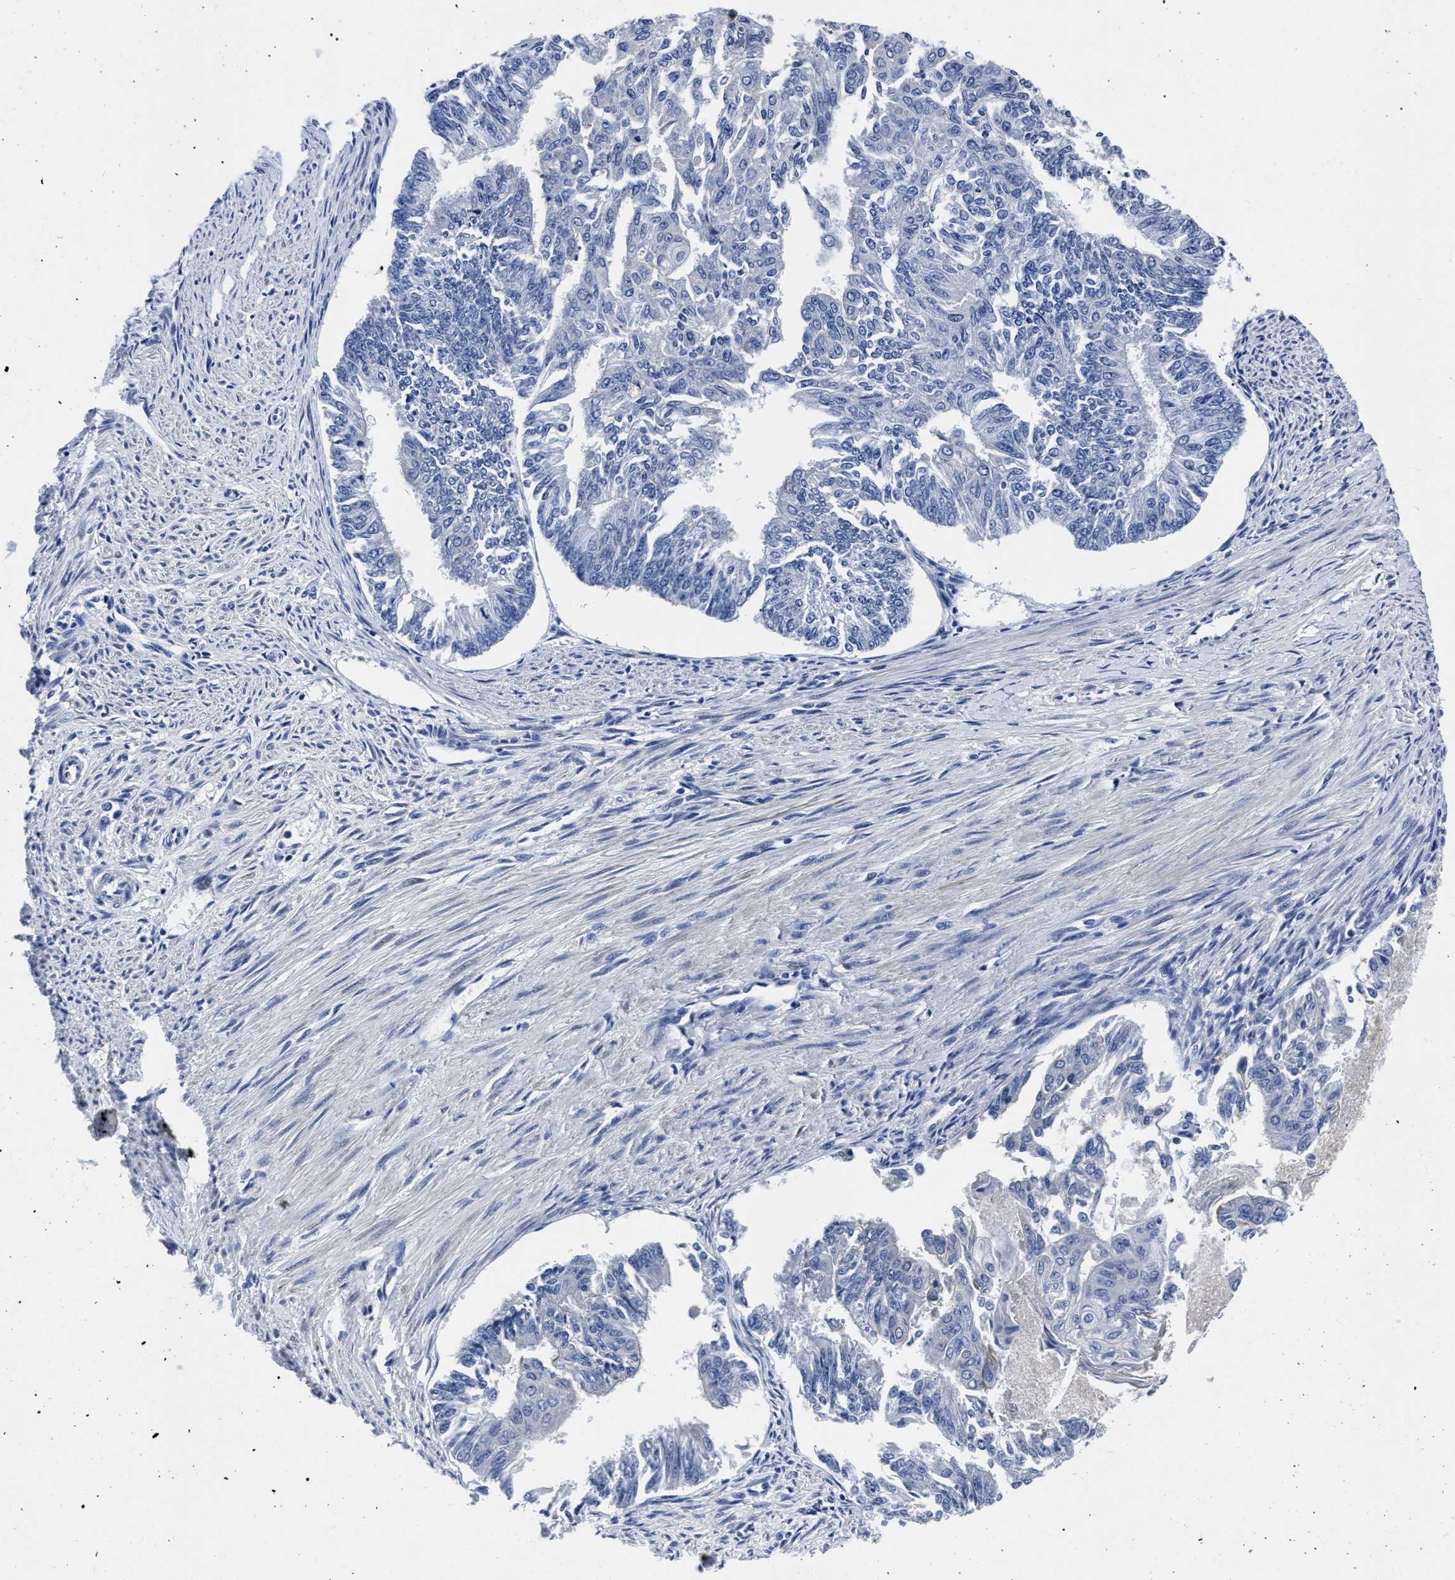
{"staining": {"intensity": "negative", "quantity": "none", "location": "none"}, "tissue": "endometrial cancer", "cell_type": "Tumor cells", "image_type": "cancer", "snomed": [{"axis": "morphology", "description": "Adenocarcinoma, NOS"}, {"axis": "topography", "description": "Endometrium"}], "caption": "Immunohistochemistry (IHC) photomicrograph of neoplastic tissue: endometrial cancer stained with DAB (3,3'-diaminobenzidine) exhibits no significant protein positivity in tumor cells.", "gene": "MOV10L1", "patient": {"sex": "female", "age": 32}}